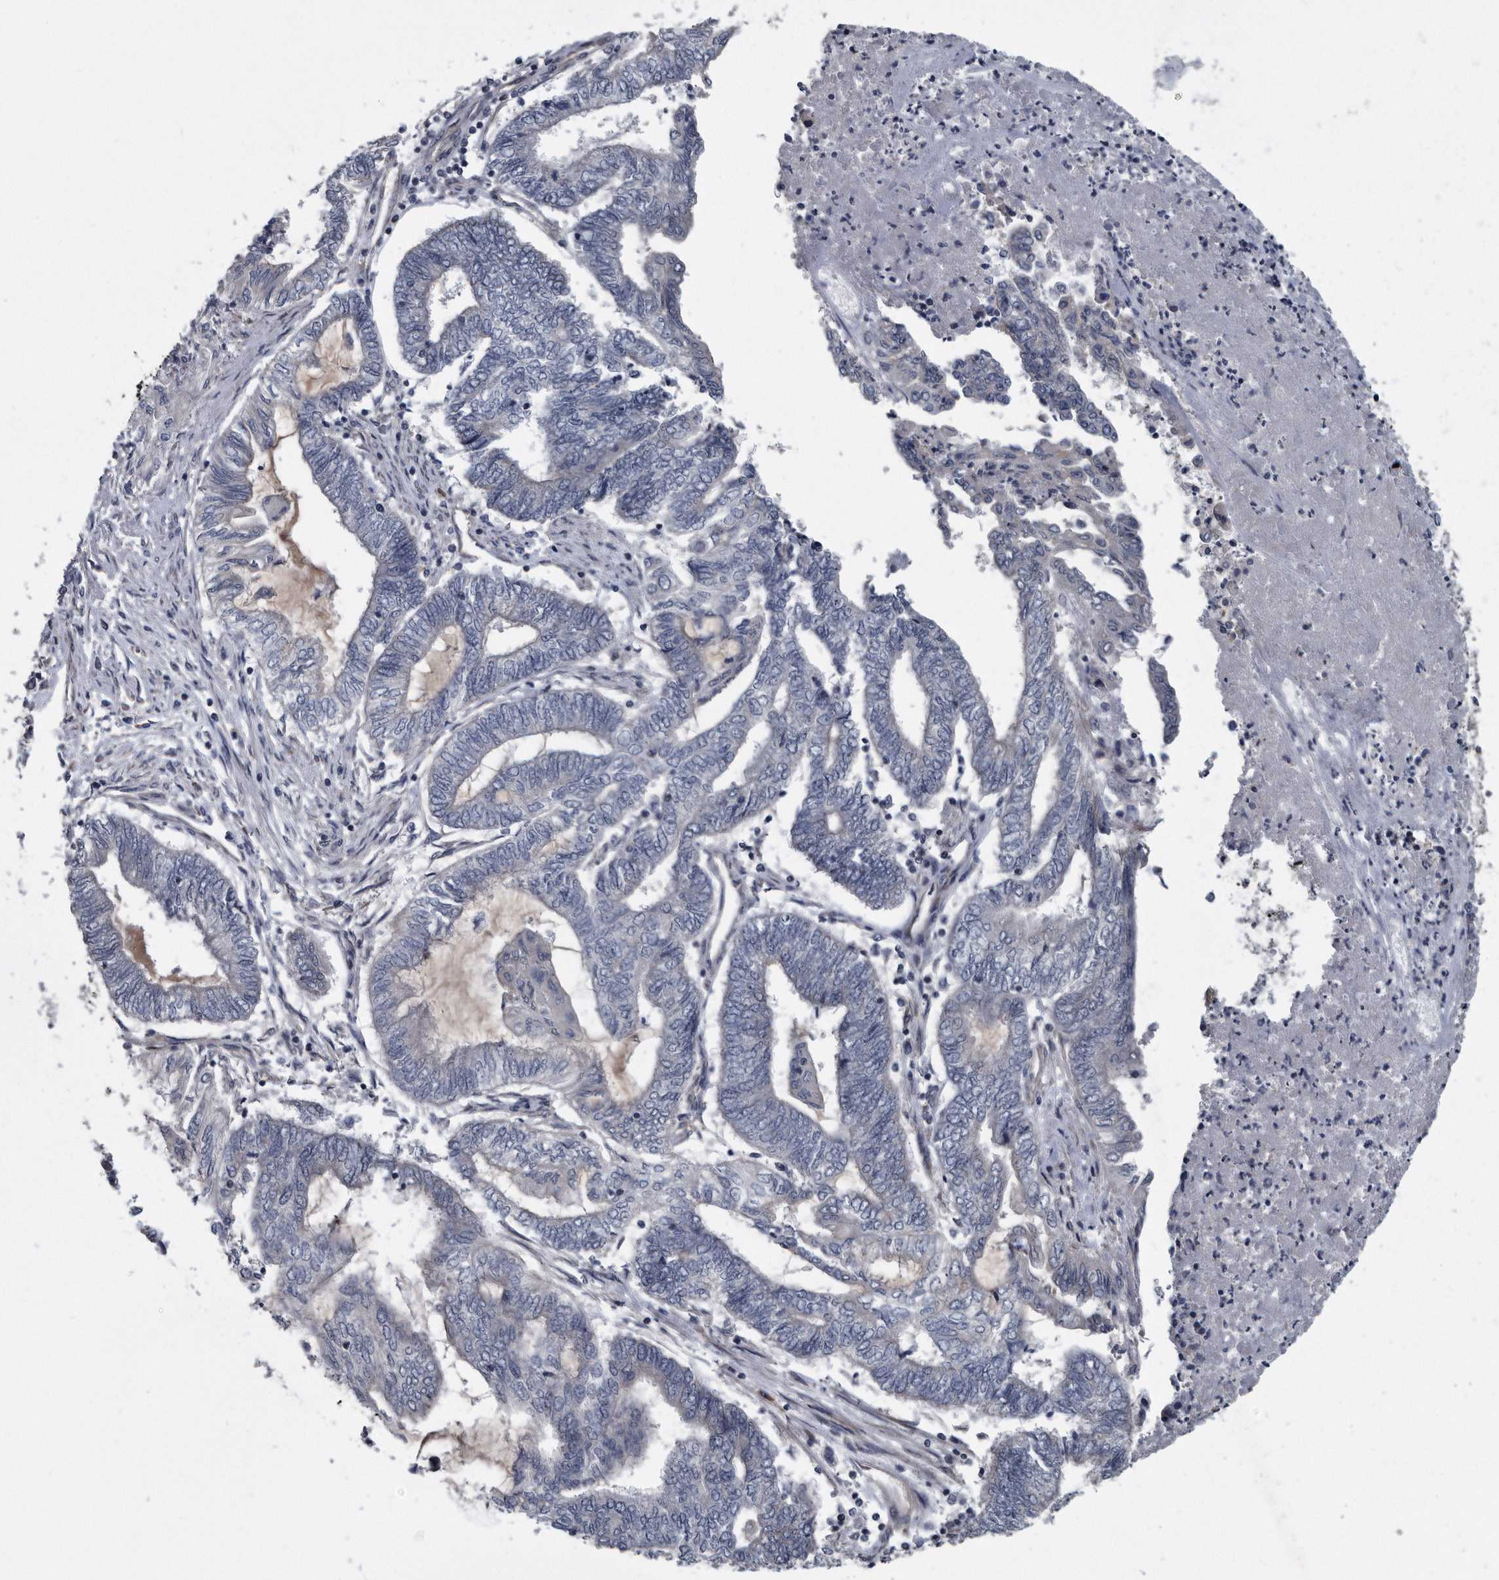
{"staining": {"intensity": "negative", "quantity": "none", "location": "none"}, "tissue": "endometrial cancer", "cell_type": "Tumor cells", "image_type": "cancer", "snomed": [{"axis": "morphology", "description": "Adenocarcinoma, NOS"}, {"axis": "topography", "description": "Uterus"}, {"axis": "topography", "description": "Endometrium"}], "caption": "Tumor cells are negative for brown protein staining in endometrial cancer. Brightfield microscopy of IHC stained with DAB (3,3'-diaminobenzidine) (brown) and hematoxylin (blue), captured at high magnification.", "gene": "ARMCX1", "patient": {"sex": "female", "age": 70}}